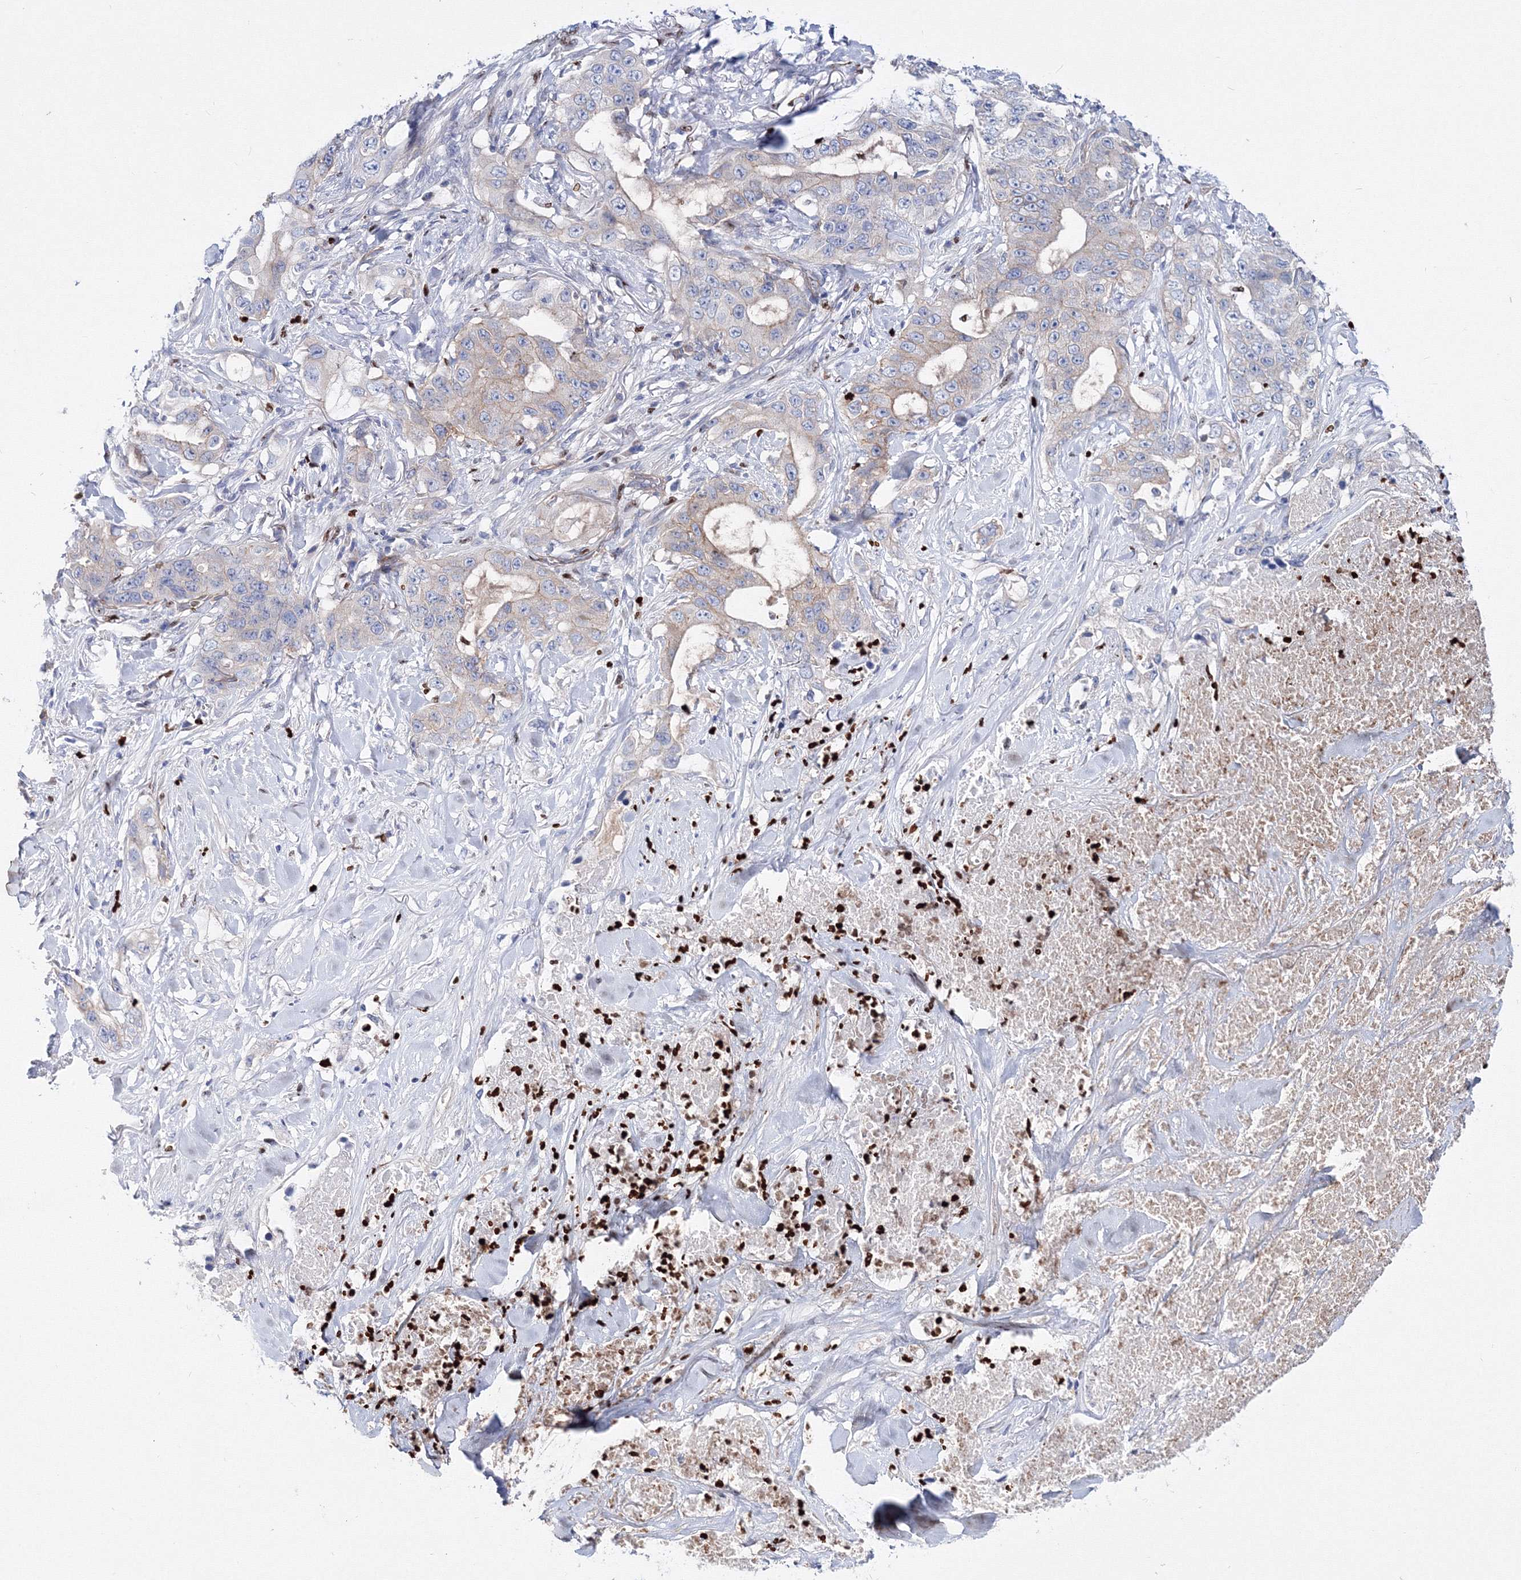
{"staining": {"intensity": "weak", "quantity": "<25%", "location": "cytoplasmic/membranous"}, "tissue": "lung cancer", "cell_type": "Tumor cells", "image_type": "cancer", "snomed": [{"axis": "morphology", "description": "Adenocarcinoma, NOS"}, {"axis": "topography", "description": "Lung"}], "caption": "Lung cancer (adenocarcinoma) was stained to show a protein in brown. There is no significant expression in tumor cells.", "gene": "C11orf52", "patient": {"sex": "female", "age": 51}}